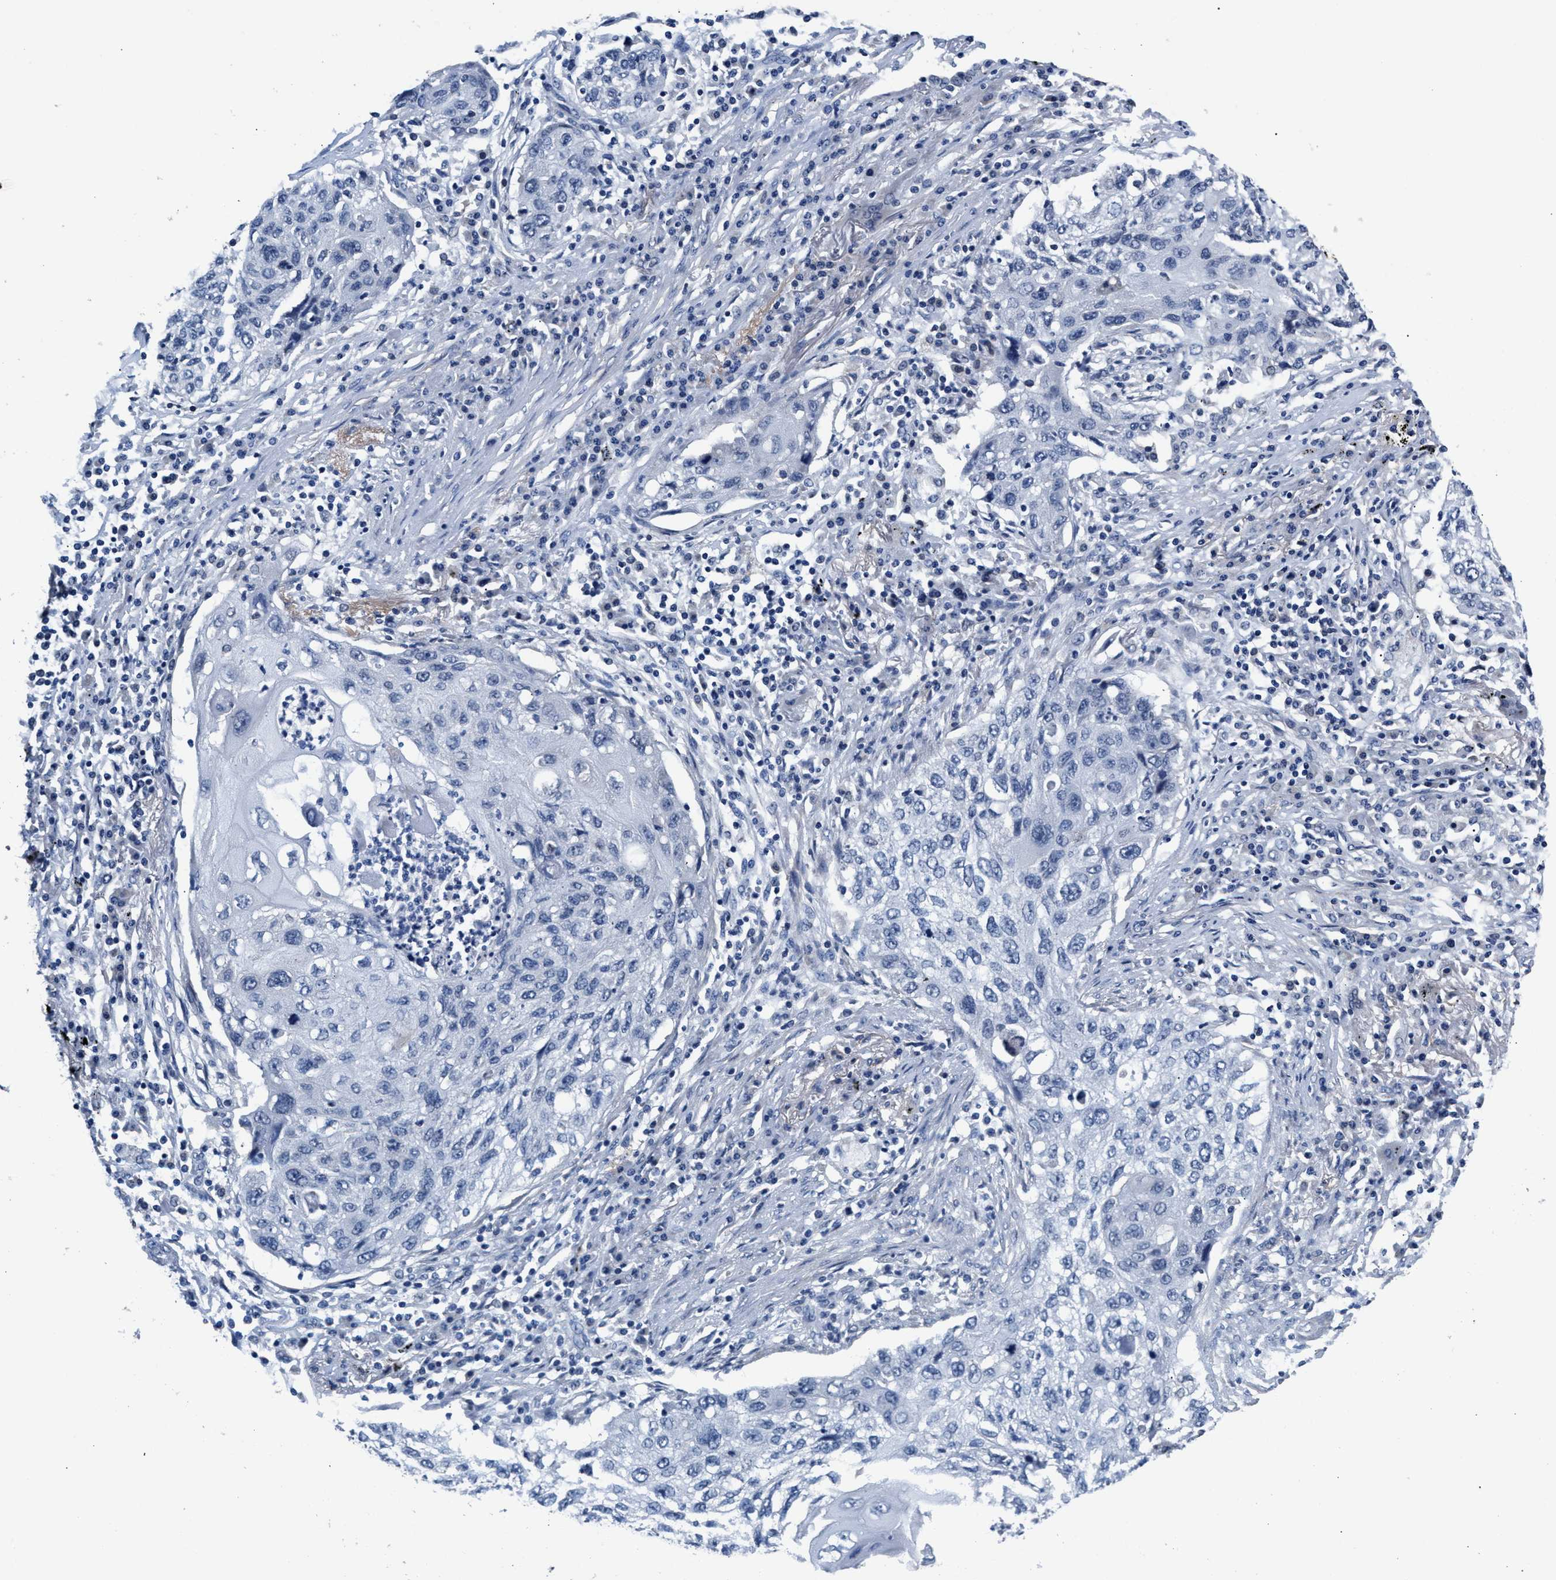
{"staining": {"intensity": "negative", "quantity": "none", "location": "none"}, "tissue": "lung cancer", "cell_type": "Tumor cells", "image_type": "cancer", "snomed": [{"axis": "morphology", "description": "Squamous cell carcinoma, NOS"}, {"axis": "topography", "description": "Lung"}], "caption": "A high-resolution micrograph shows IHC staining of lung squamous cell carcinoma, which displays no significant expression in tumor cells.", "gene": "MYH3", "patient": {"sex": "female", "age": 63}}